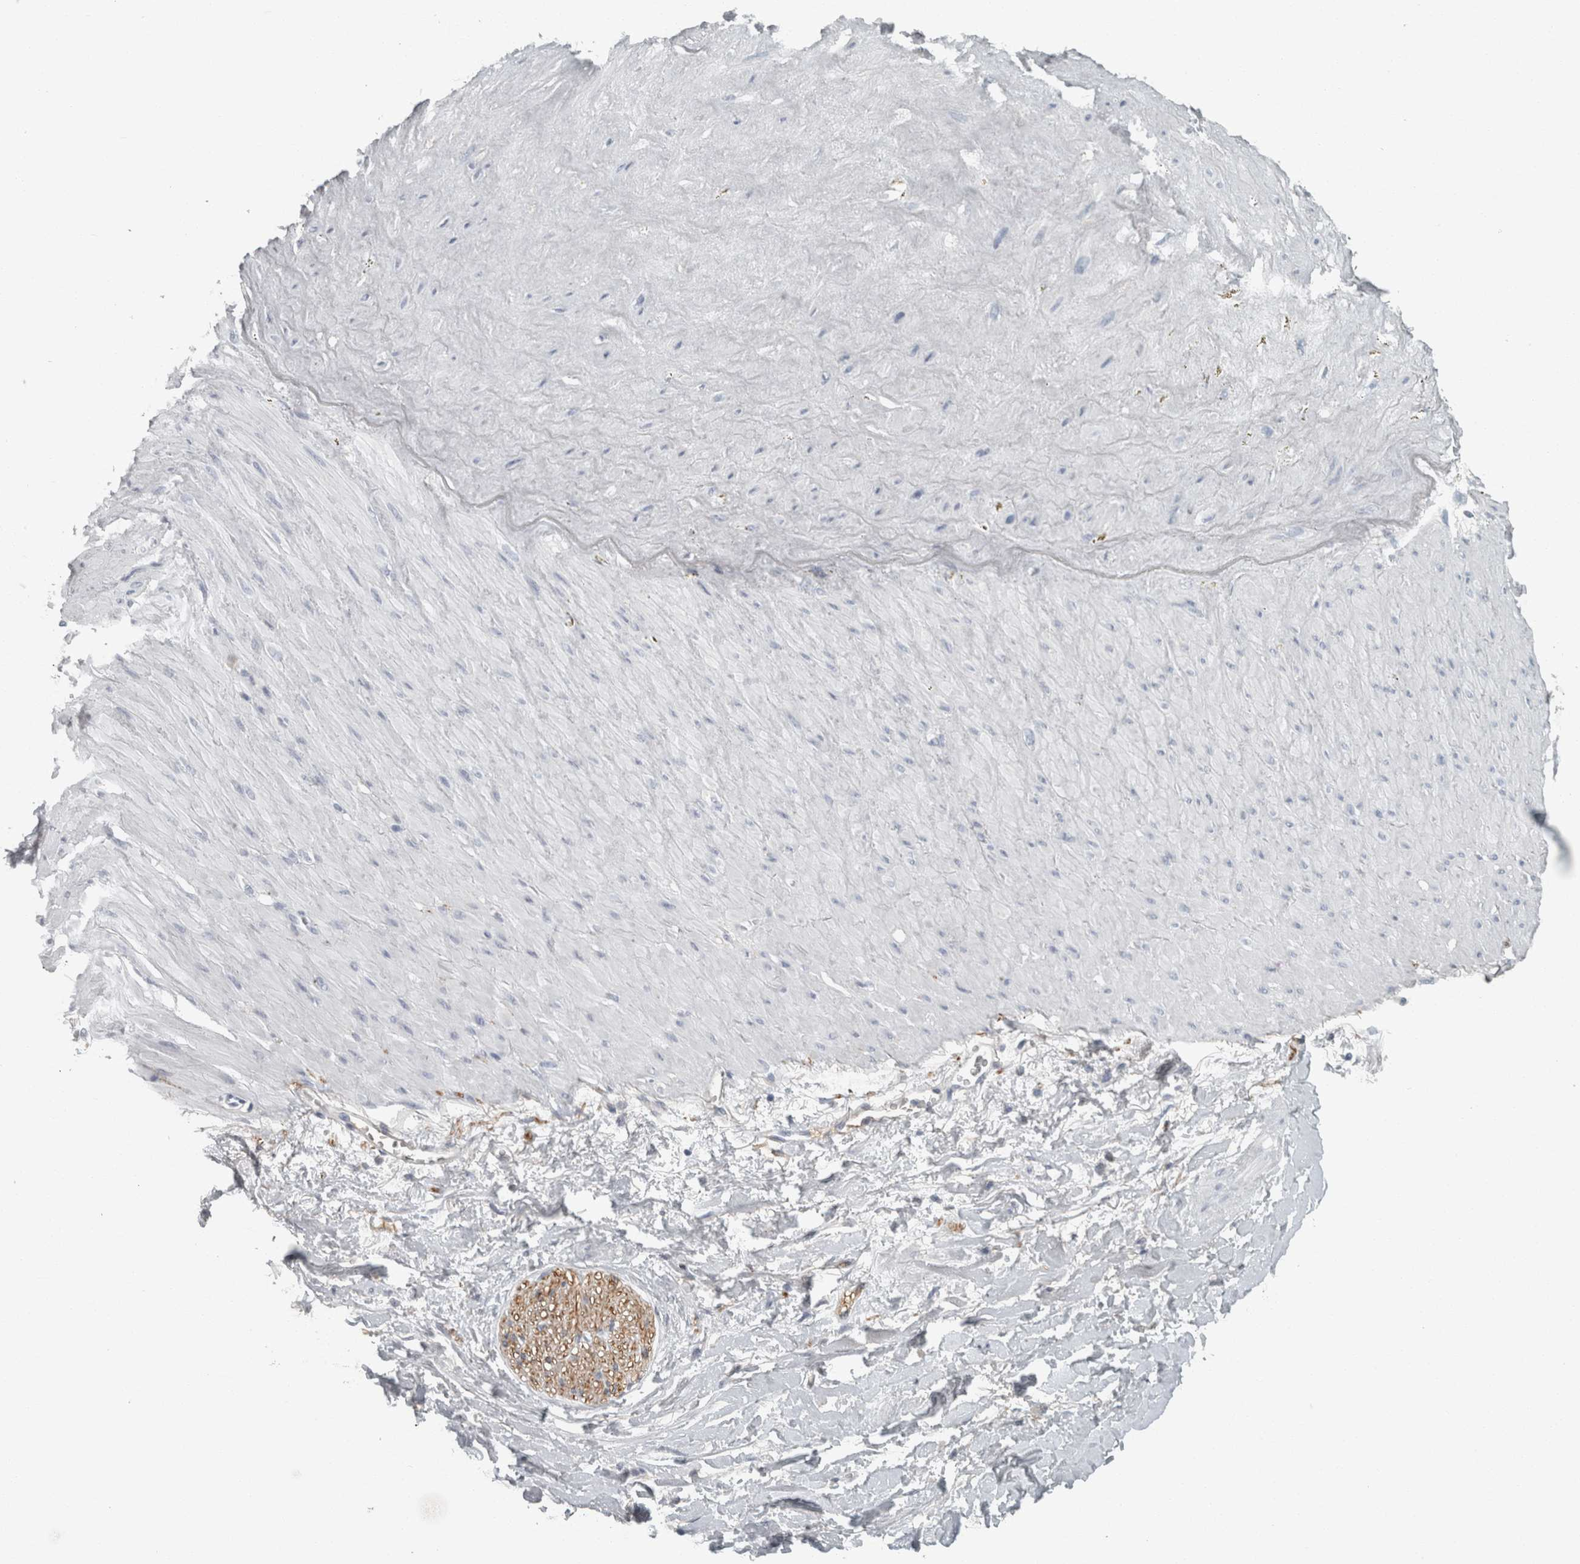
{"staining": {"intensity": "negative", "quantity": "none", "location": "none"}, "tissue": "adipose tissue", "cell_type": "Adipocytes", "image_type": "normal", "snomed": [{"axis": "morphology", "description": "Normal tissue, NOS"}, {"axis": "topography", "description": "Soft tissue"}], "caption": "This is a image of immunohistochemistry (IHC) staining of benign adipose tissue, which shows no positivity in adipocytes.", "gene": "CHL1", "patient": {"sex": "male", "age": 72}}